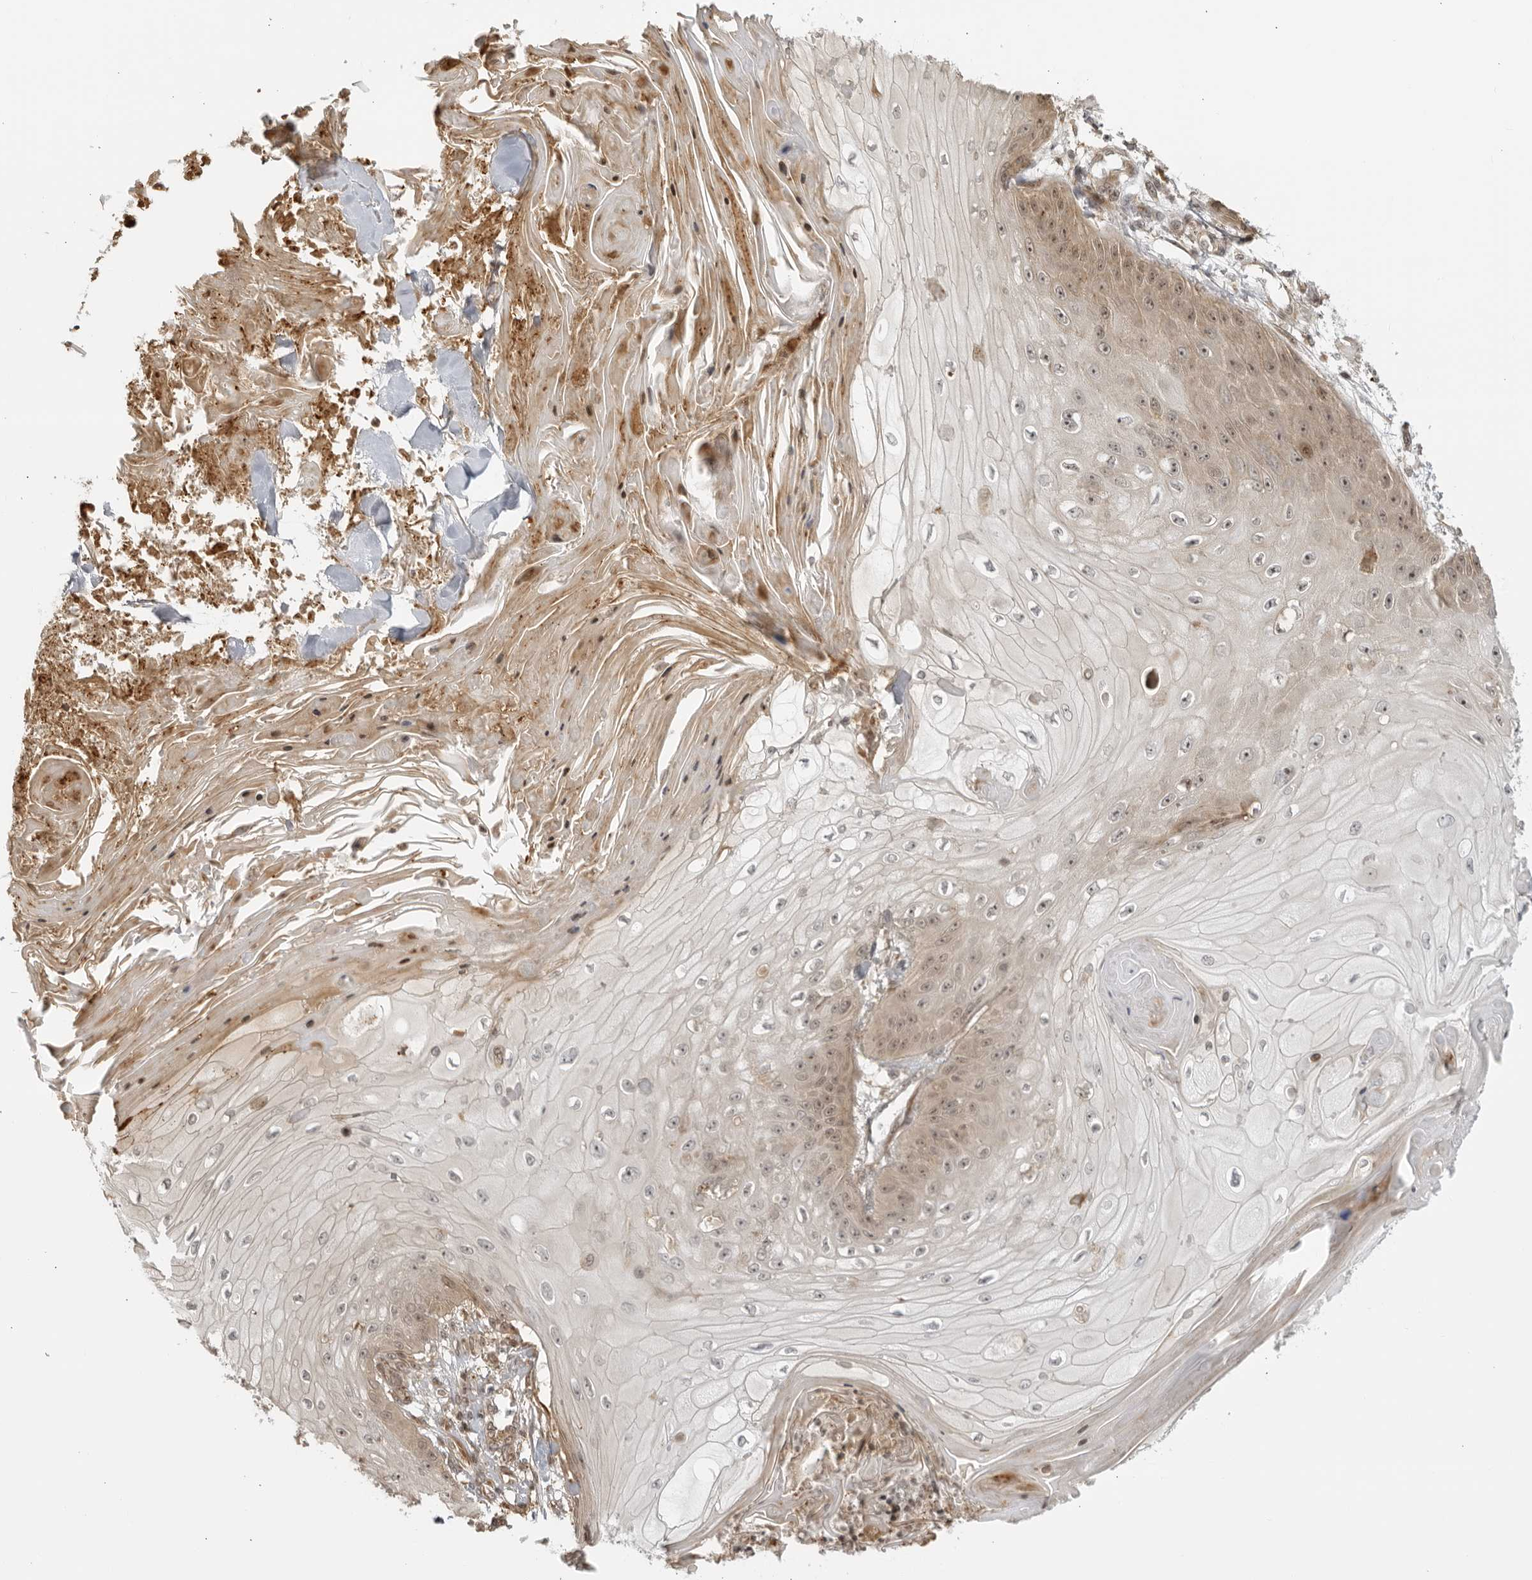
{"staining": {"intensity": "weak", "quantity": "25%-75%", "location": "cytoplasmic/membranous,nuclear"}, "tissue": "skin cancer", "cell_type": "Tumor cells", "image_type": "cancer", "snomed": [{"axis": "morphology", "description": "Squamous cell carcinoma, NOS"}, {"axis": "topography", "description": "Skin"}], "caption": "Brown immunohistochemical staining in squamous cell carcinoma (skin) displays weak cytoplasmic/membranous and nuclear expression in approximately 25%-75% of tumor cells.", "gene": "TCF21", "patient": {"sex": "male", "age": 74}}